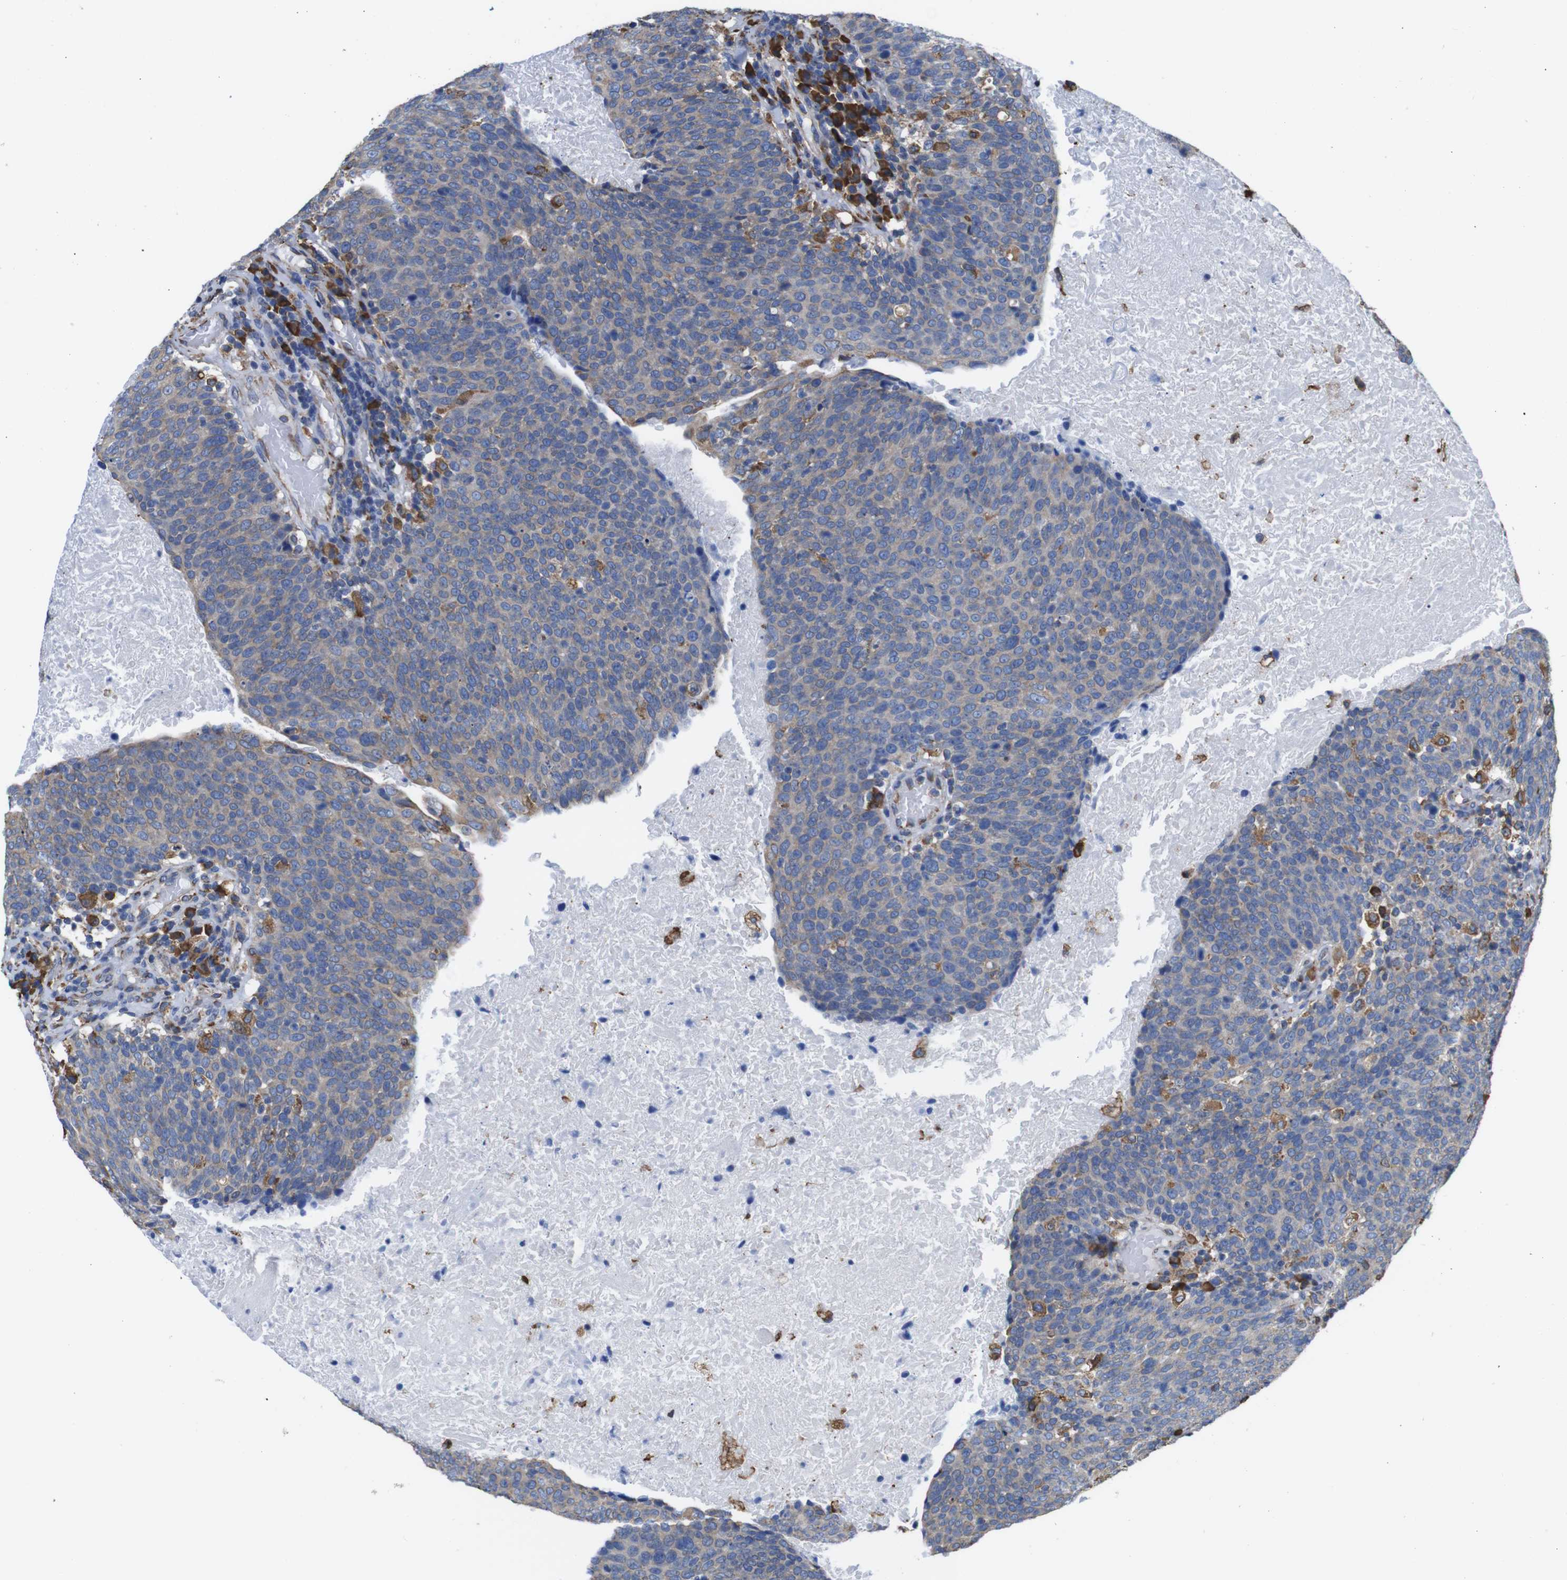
{"staining": {"intensity": "weak", "quantity": ">75%", "location": "cytoplasmic/membranous"}, "tissue": "head and neck cancer", "cell_type": "Tumor cells", "image_type": "cancer", "snomed": [{"axis": "morphology", "description": "Squamous cell carcinoma, NOS"}, {"axis": "morphology", "description": "Squamous cell carcinoma, metastatic, NOS"}, {"axis": "topography", "description": "Lymph node"}, {"axis": "topography", "description": "Head-Neck"}], "caption": "Head and neck cancer (metastatic squamous cell carcinoma) stained with immunohistochemistry (IHC) shows weak cytoplasmic/membranous positivity in about >75% of tumor cells. (IHC, brightfield microscopy, high magnification).", "gene": "PPIB", "patient": {"sex": "male", "age": 62}}